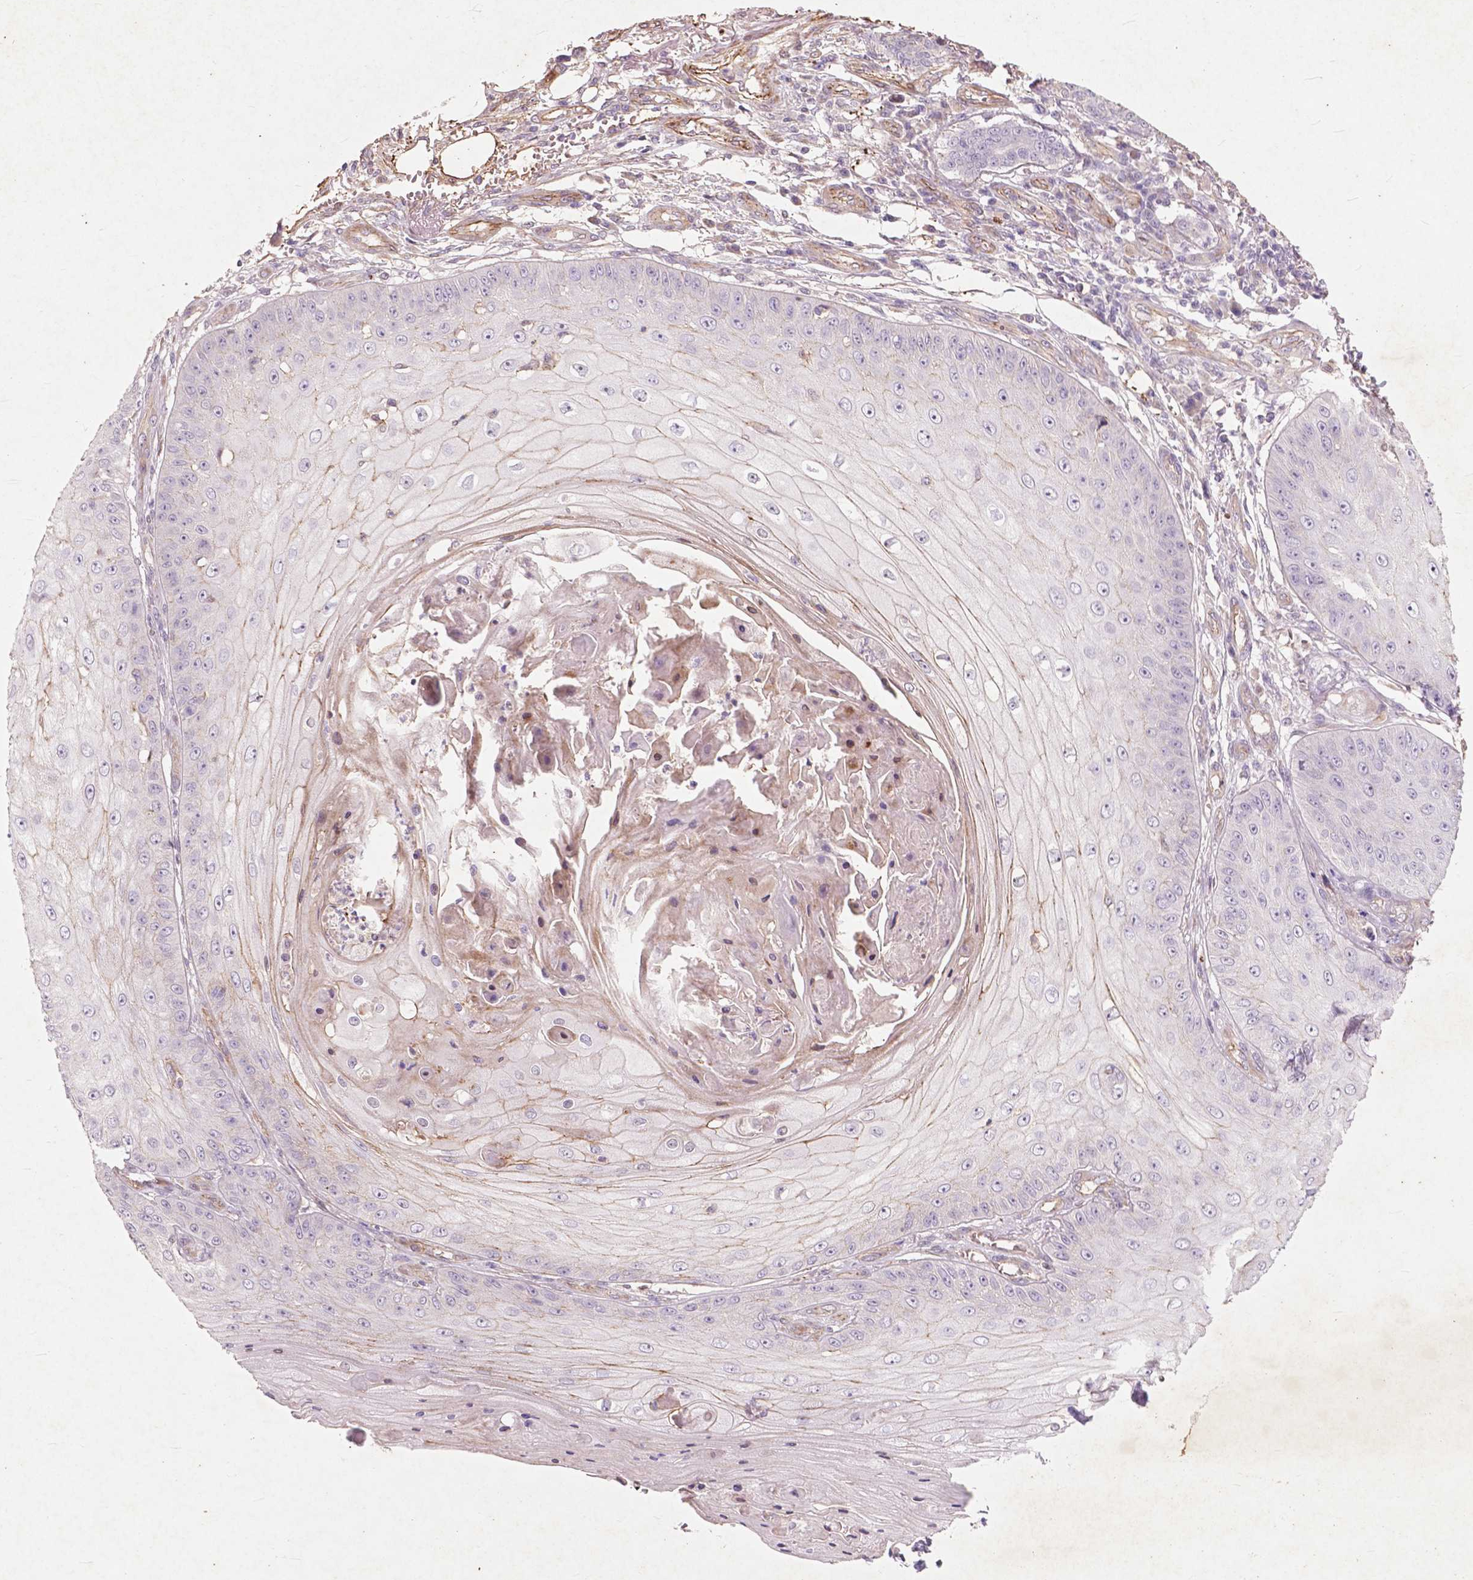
{"staining": {"intensity": "negative", "quantity": "none", "location": "none"}, "tissue": "skin cancer", "cell_type": "Tumor cells", "image_type": "cancer", "snomed": [{"axis": "morphology", "description": "Squamous cell carcinoma, NOS"}, {"axis": "topography", "description": "Skin"}], "caption": "High magnification brightfield microscopy of skin cancer stained with DAB (brown) and counterstained with hematoxylin (blue): tumor cells show no significant positivity. (Immunohistochemistry (ihc), brightfield microscopy, high magnification).", "gene": "RFPL4B", "patient": {"sex": "male", "age": 70}}